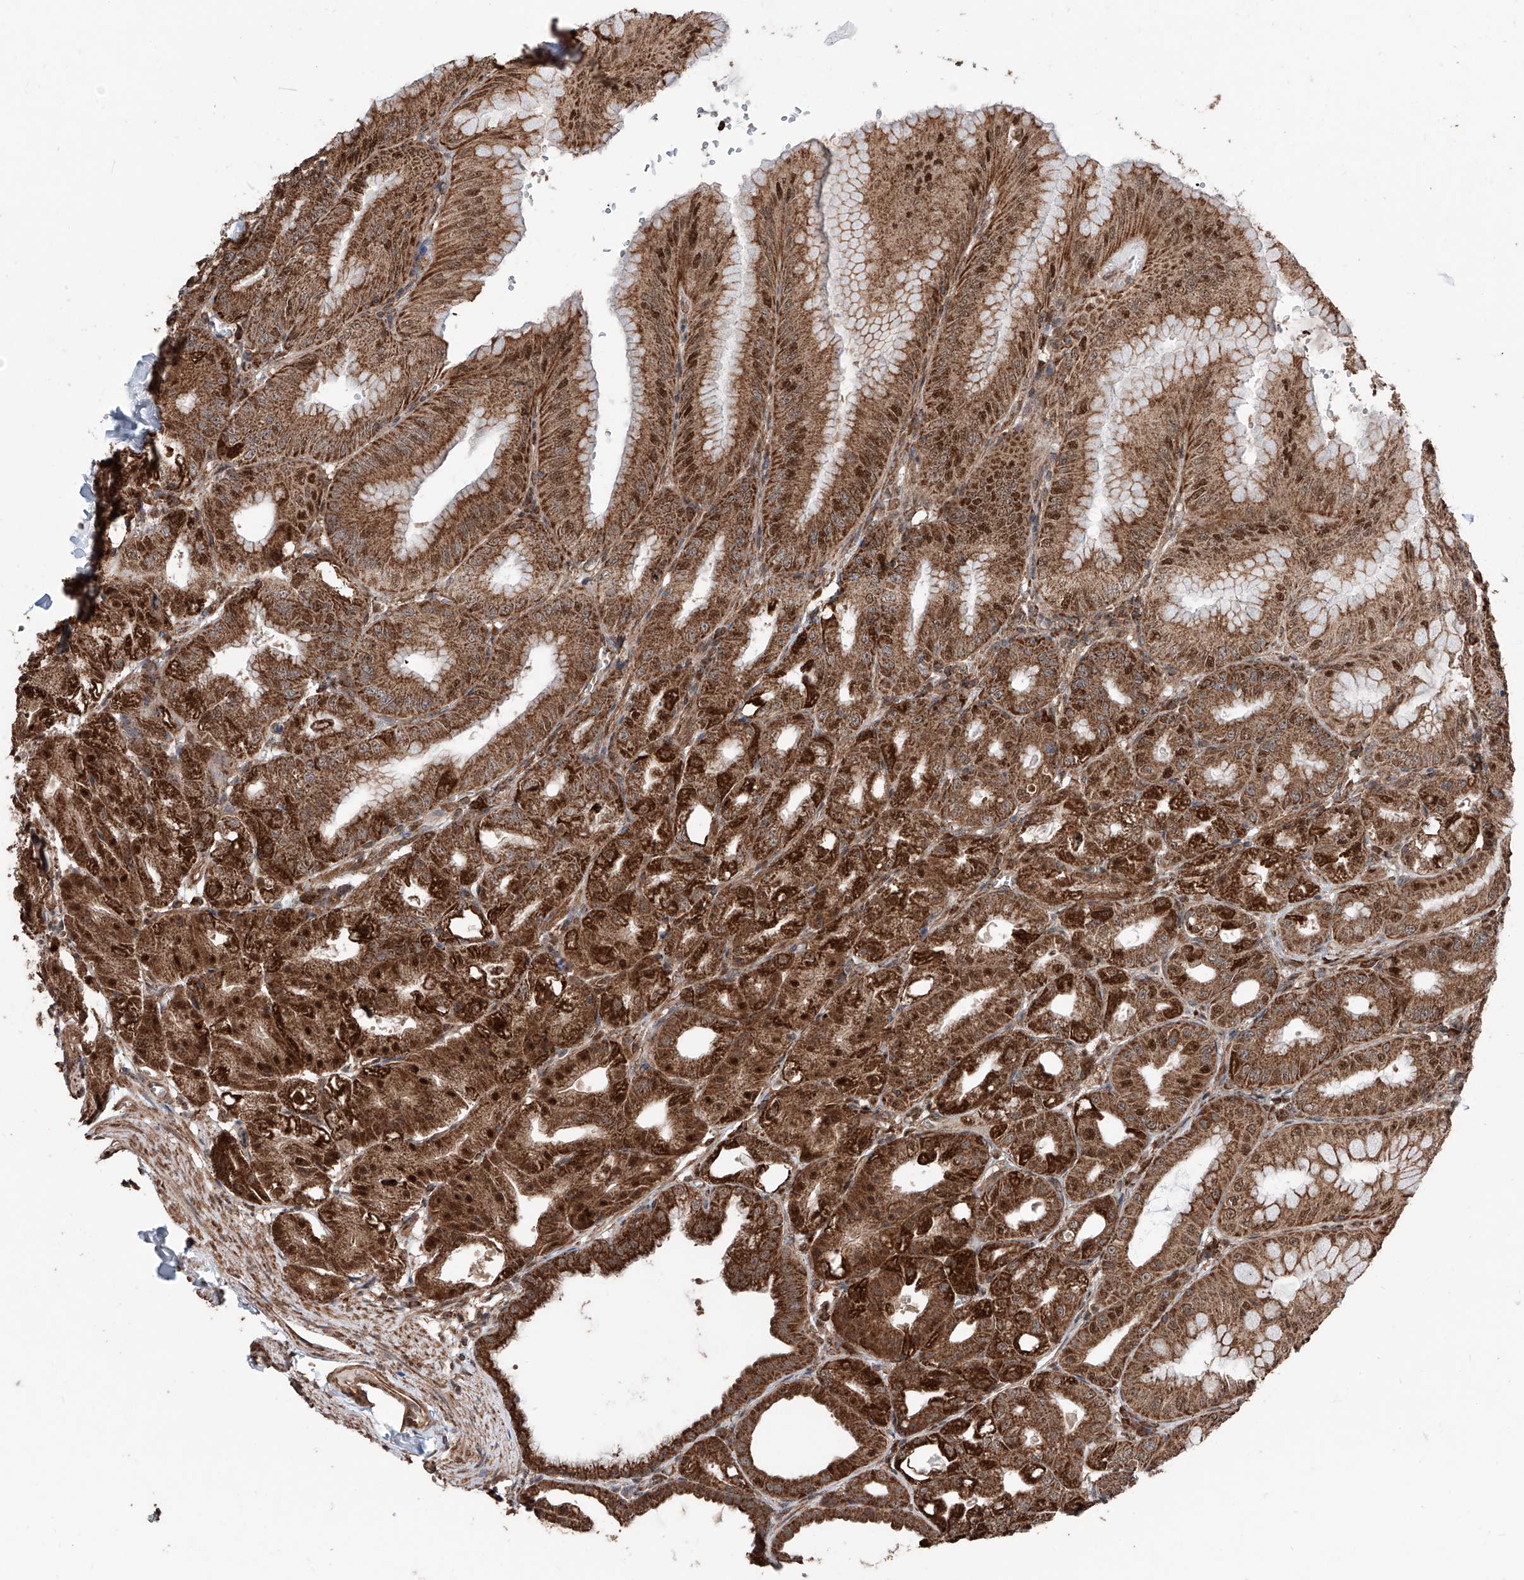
{"staining": {"intensity": "strong", "quantity": ">75%", "location": "cytoplasmic/membranous,nuclear"}, "tissue": "stomach", "cell_type": "Glandular cells", "image_type": "normal", "snomed": [{"axis": "morphology", "description": "Normal tissue, NOS"}, {"axis": "topography", "description": "Stomach, lower"}], "caption": "Strong cytoplasmic/membranous,nuclear staining is identified in about >75% of glandular cells in normal stomach.", "gene": "ZNF445", "patient": {"sex": "male", "age": 71}}